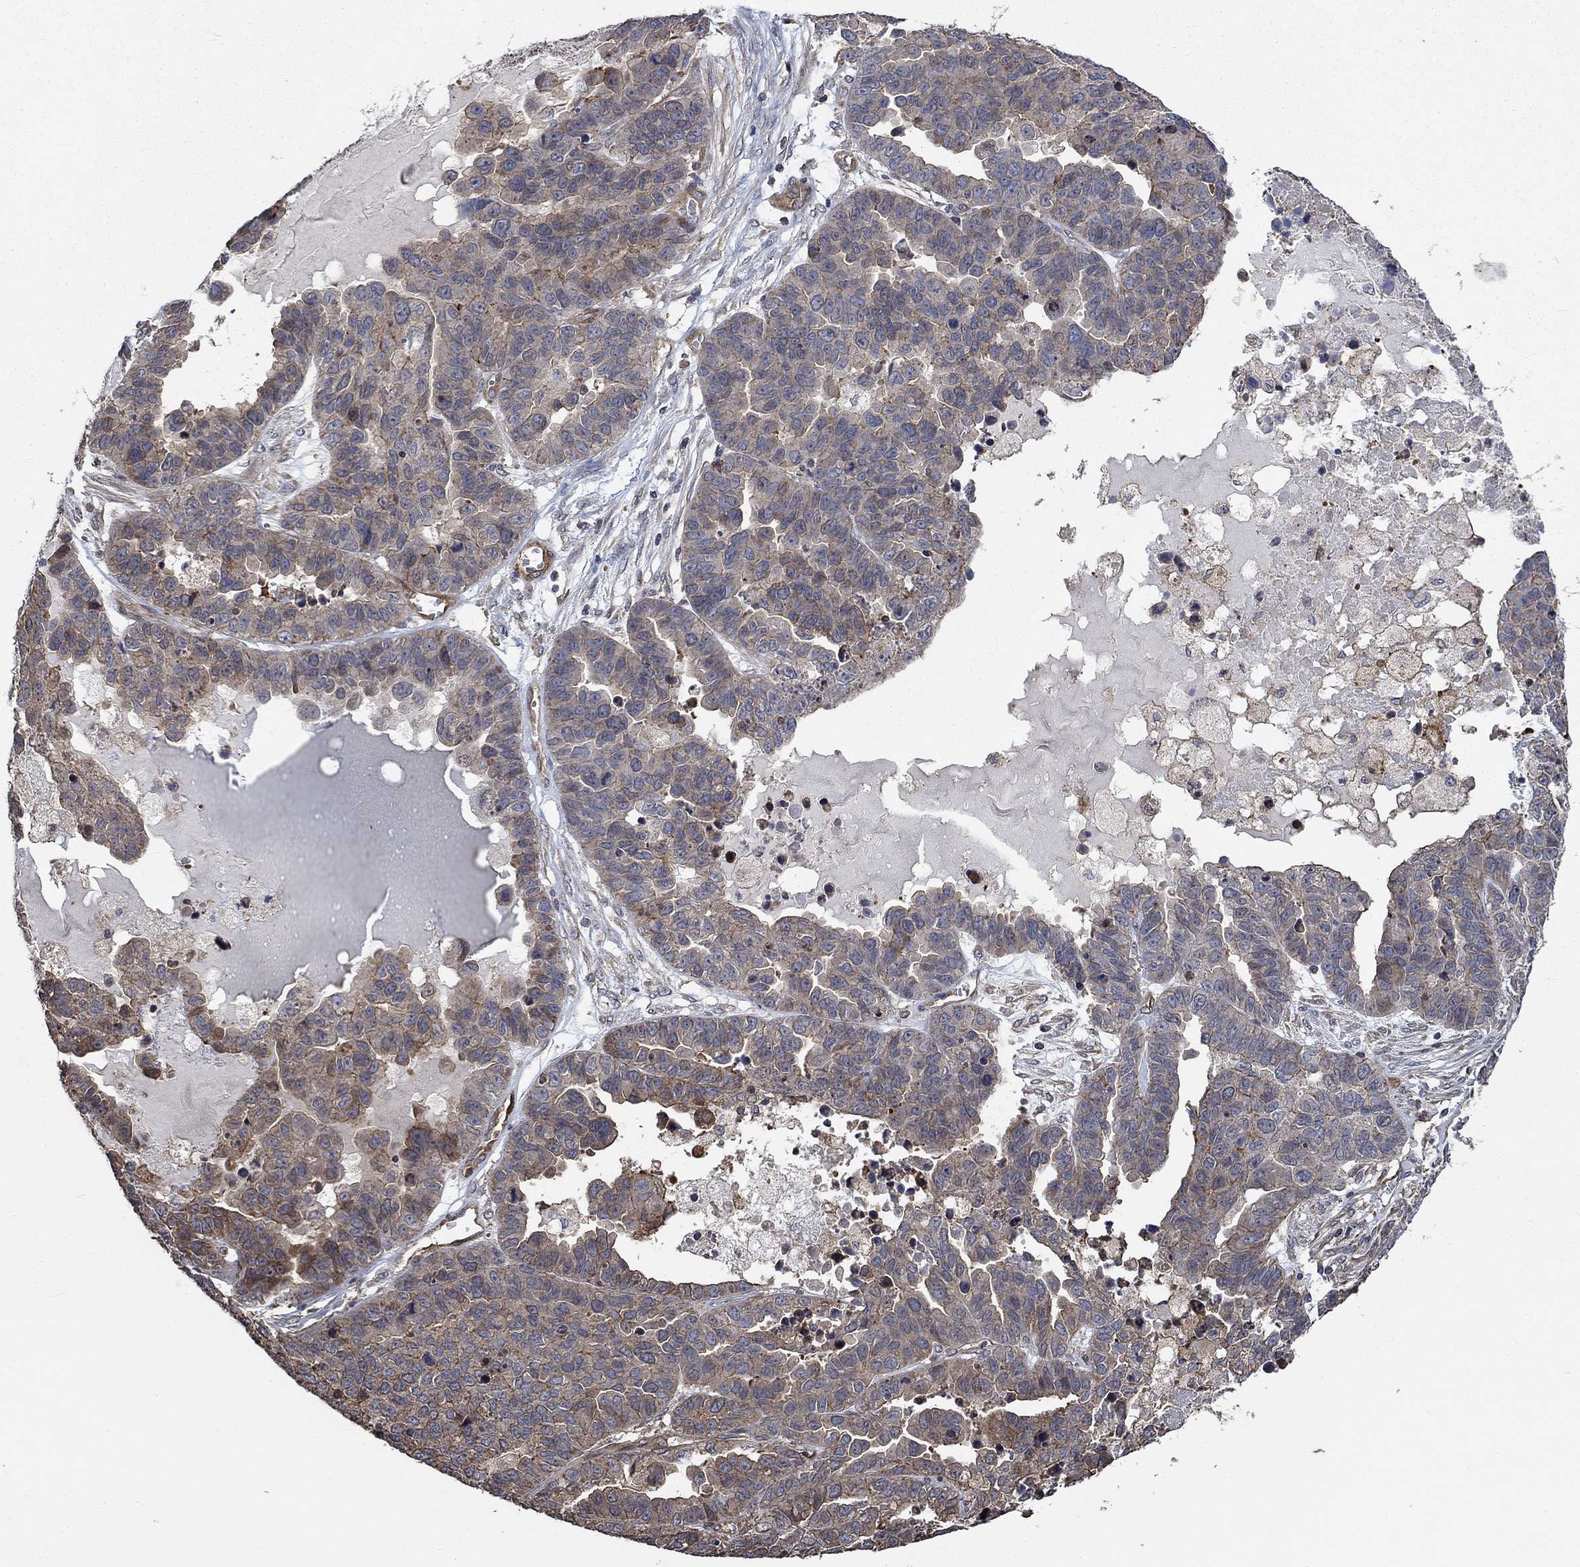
{"staining": {"intensity": "moderate", "quantity": "25%-75%", "location": "cytoplasmic/membranous"}, "tissue": "ovarian cancer", "cell_type": "Tumor cells", "image_type": "cancer", "snomed": [{"axis": "morphology", "description": "Cystadenocarcinoma, serous, NOS"}, {"axis": "topography", "description": "Ovary"}], "caption": "This is a photomicrograph of IHC staining of ovarian serous cystadenocarcinoma, which shows moderate staining in the cytoplasmic/membranous of tumor cells.", "gene": "PDE3A", "patient": {"sex": "female", "age": 87}}